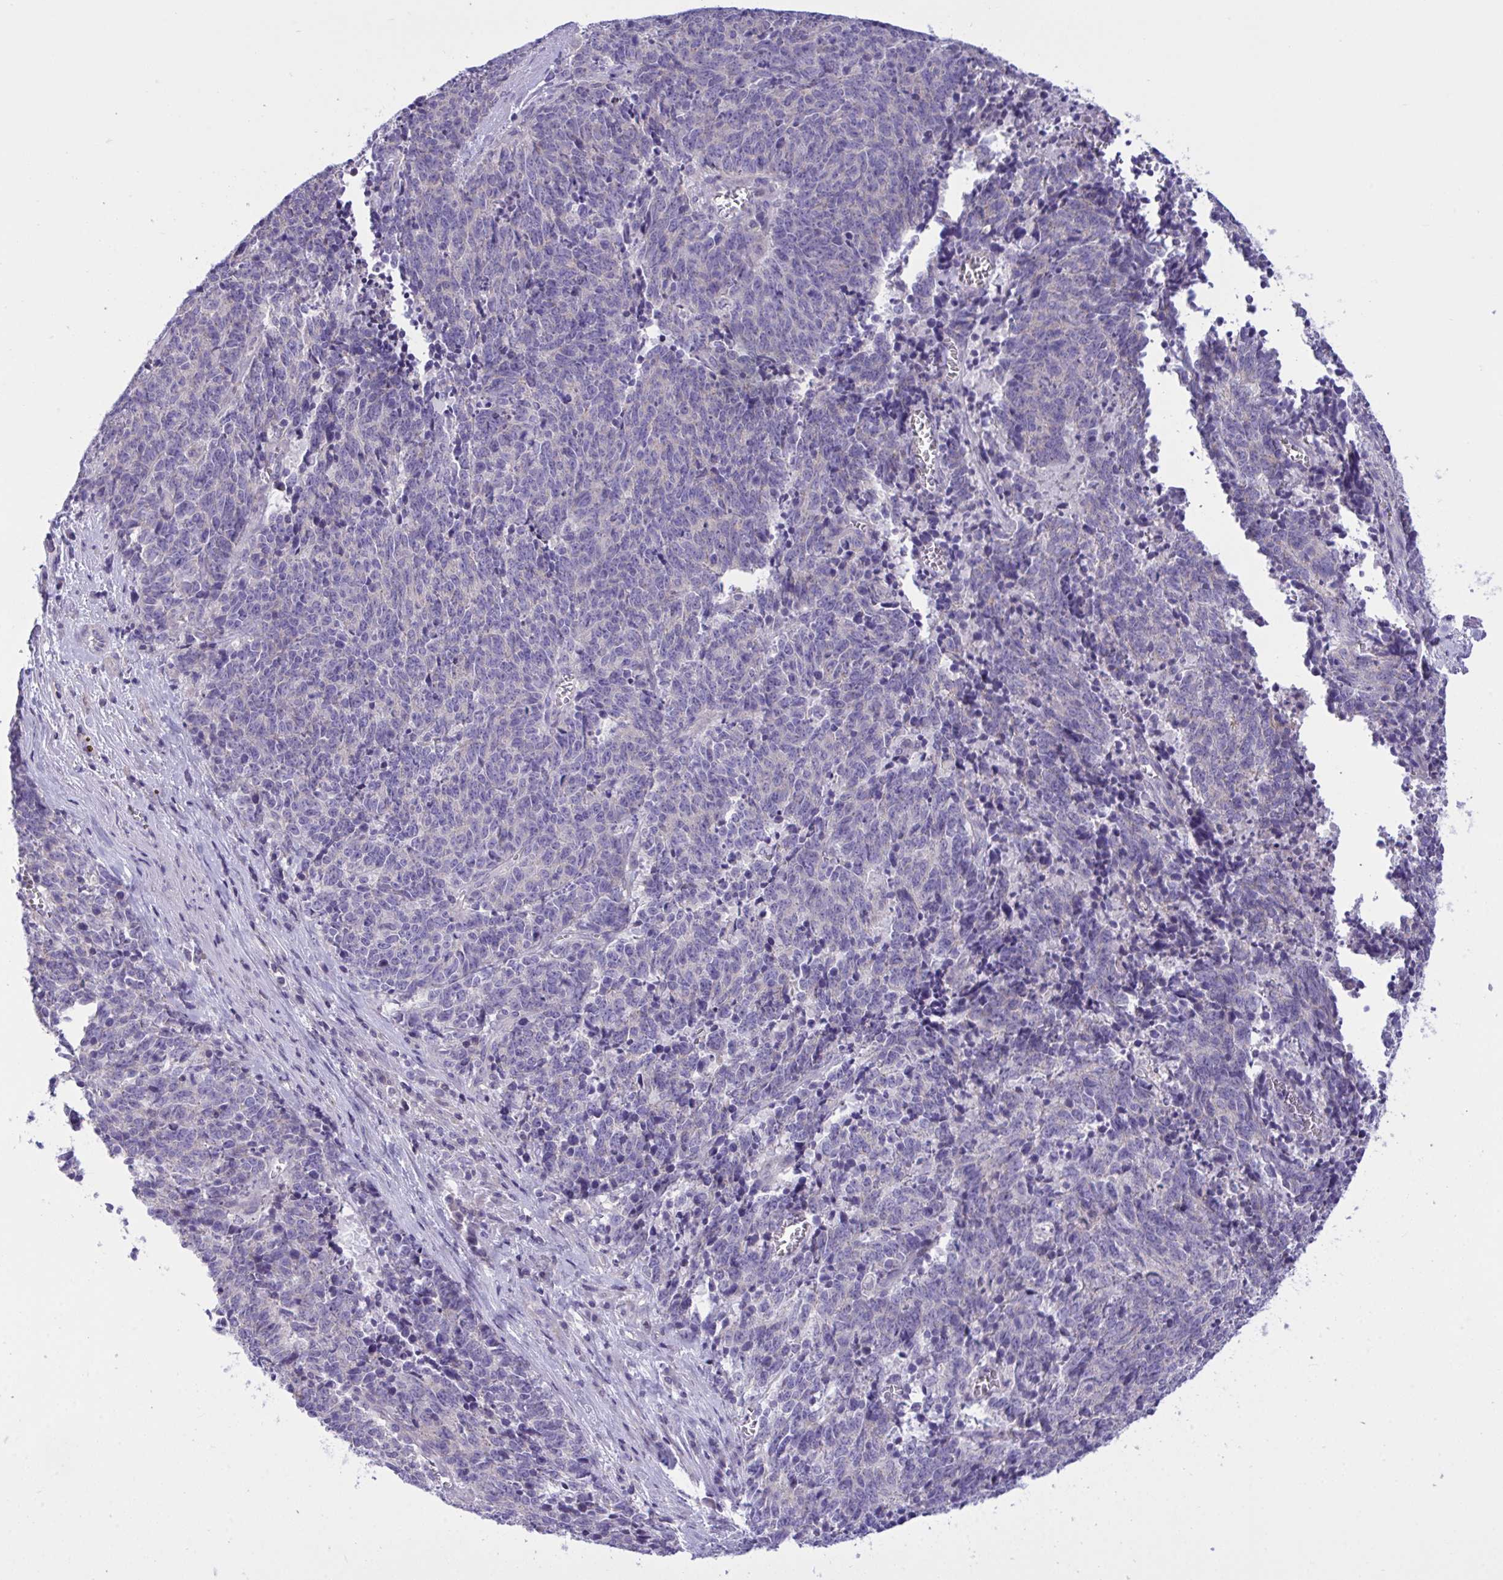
{"staining": {"intensity": "negative", "quantity": "none", "location": "none"}, "tissue": "cervical cancer", "cell_type": "Tumor cells", "image_type": "cancer", "snomed": [{"axis": "morphology", "description": "Squamous cell carcinoma, NOS"}, {"axis": "topography", "description": "Cervix"}], "caption": "This histopathology image is of cervical cancer (squamous cell carcinoma) stained with immunohistochemistry (IHC) to label a protein in brown with the nuclei are counter-stained blue. There is no expression in tumor cells.", "gene": "WDR97", "patient": {"sex": "female", "age": 29}}